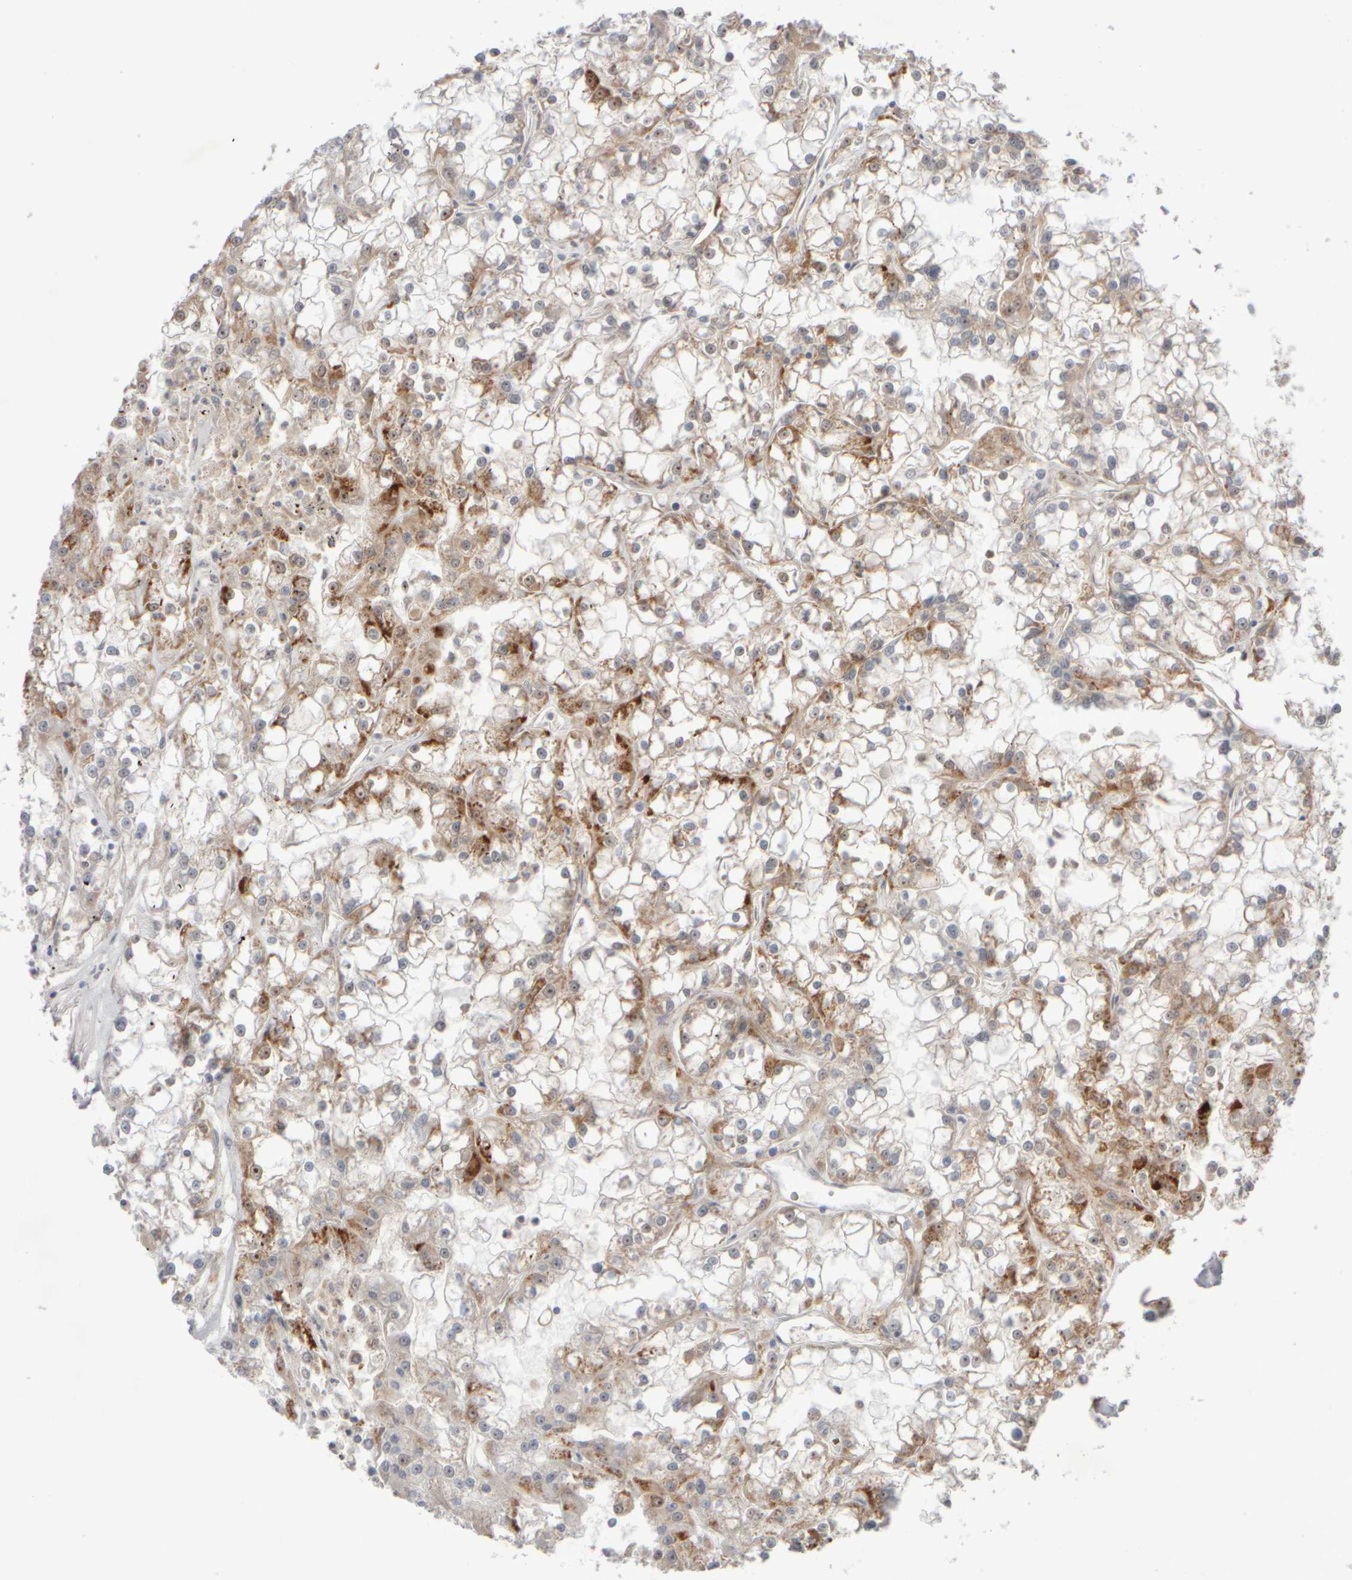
{"staining": {"intensity": "moderate", "quantity": "25%-75%", "location": "cytoplasmic/membranous,nuclear"}, "tissue": "renal cancer", "cell_type": "Tumor cells", "image_type": "cancer", "snomed": [{"axis": "morphology", "description": "Adenocarcinoma, NOS"}, {"axis": "topography", "description": "Kidney"}], "caption": "Human renal adenocarcinoma stained for a protein (brown) displays moderate cytoplasmic/membranous and nuclear positive expression in approximately 25%-75% of tumor cells.", "gene": "CHADL", "patient": {"sex": "female", "age": 52}}